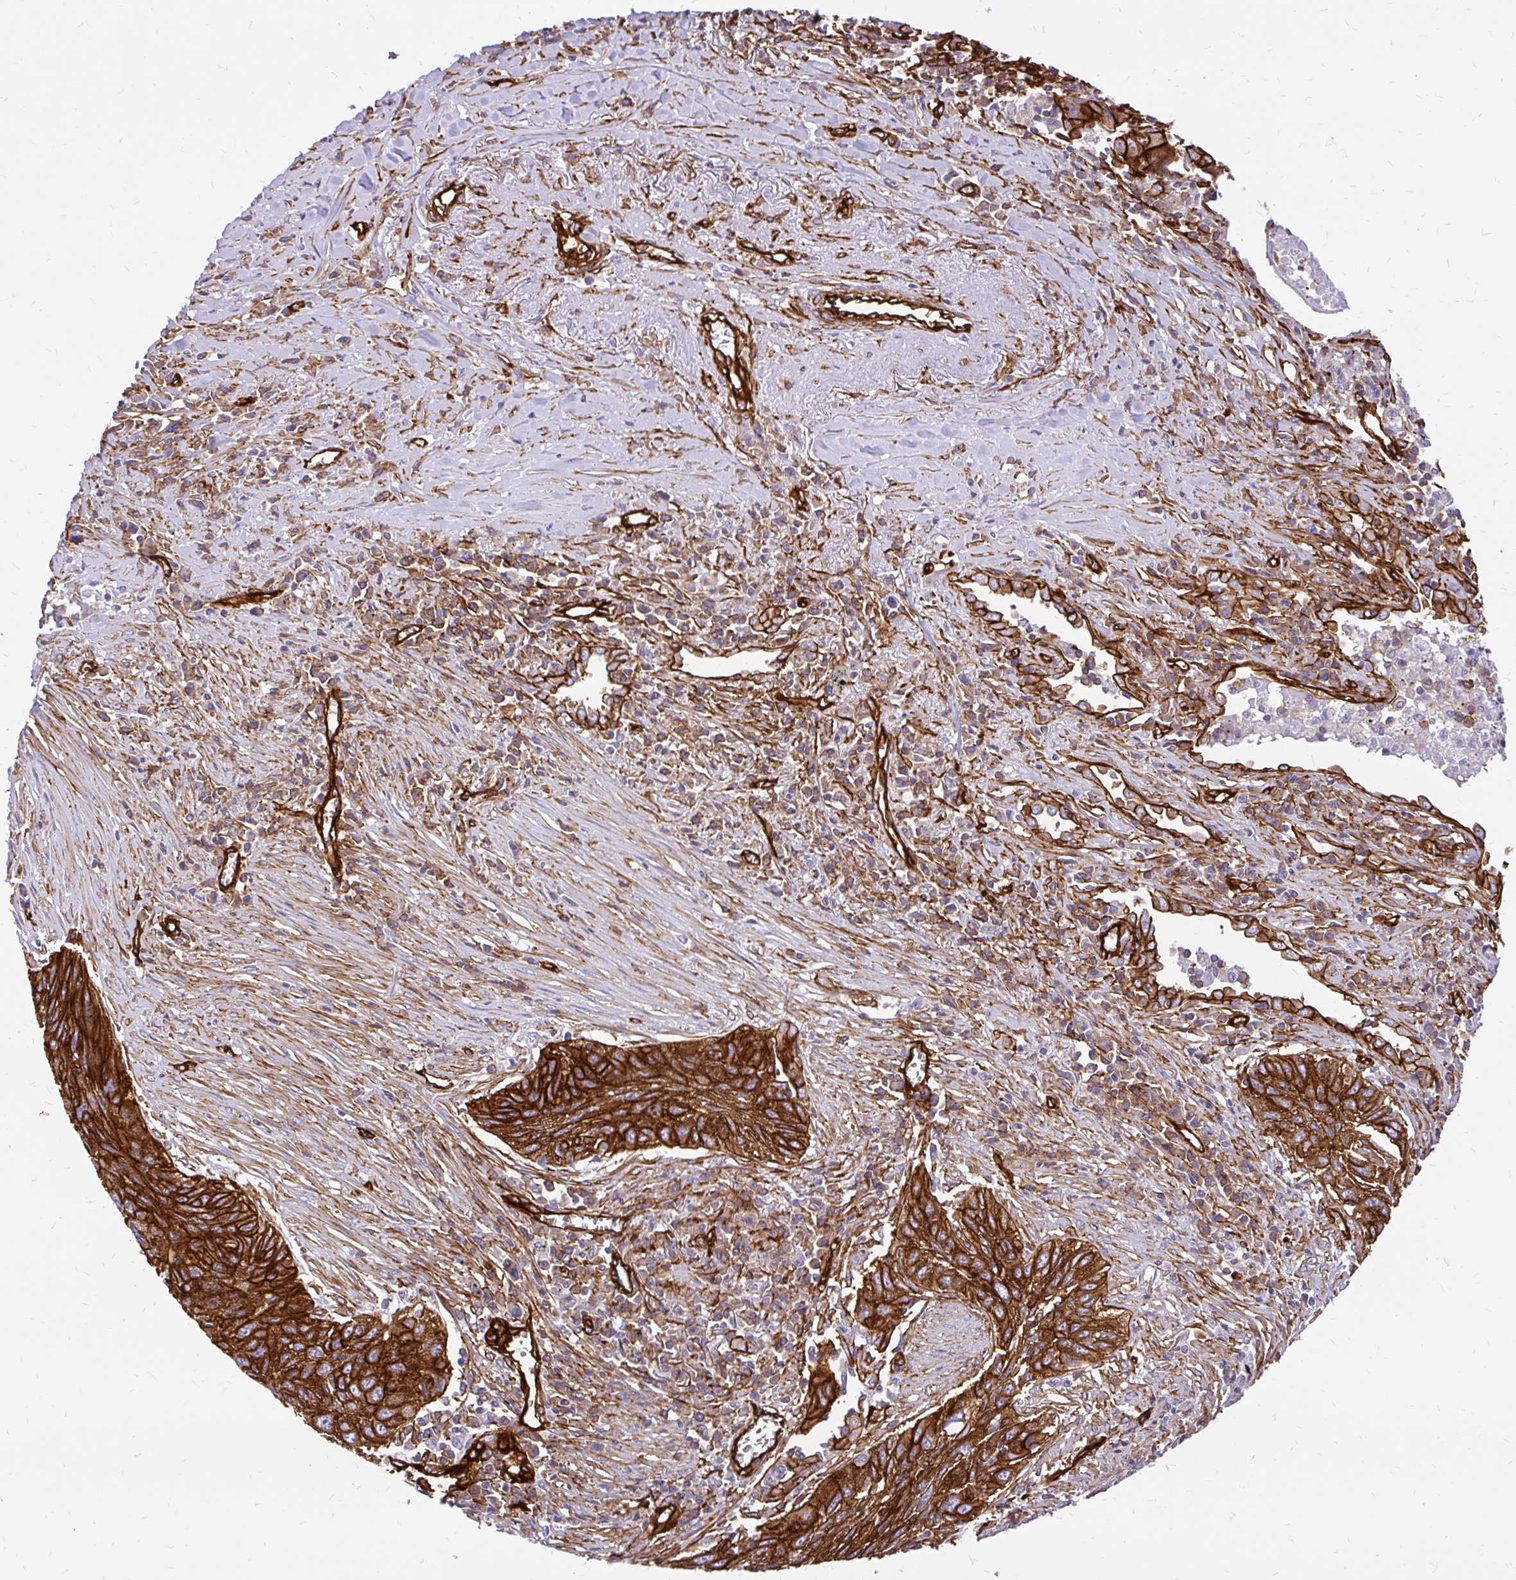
{"staining": {"intensity": "strong", "quantity": ">75%", "location": "cytoplasmic/membranous"}, "tissue": "lung cancer", "cell_type": "Tumor cells", "image_type": "cancer", "snomed": [{"axis": "morphology", "description": "Squamous cell carcinoma, NOS"}, {"axis": "topography", "description": "Lung"}], "caption": "Tumor cells reveal high levels of strong cytoplasmic/membranous expression in approximately >75% of cells in lung squamous cell carcinoma.", "gene": "MAP1LC3B", "patient": {"sex": "female", "age": 66}}